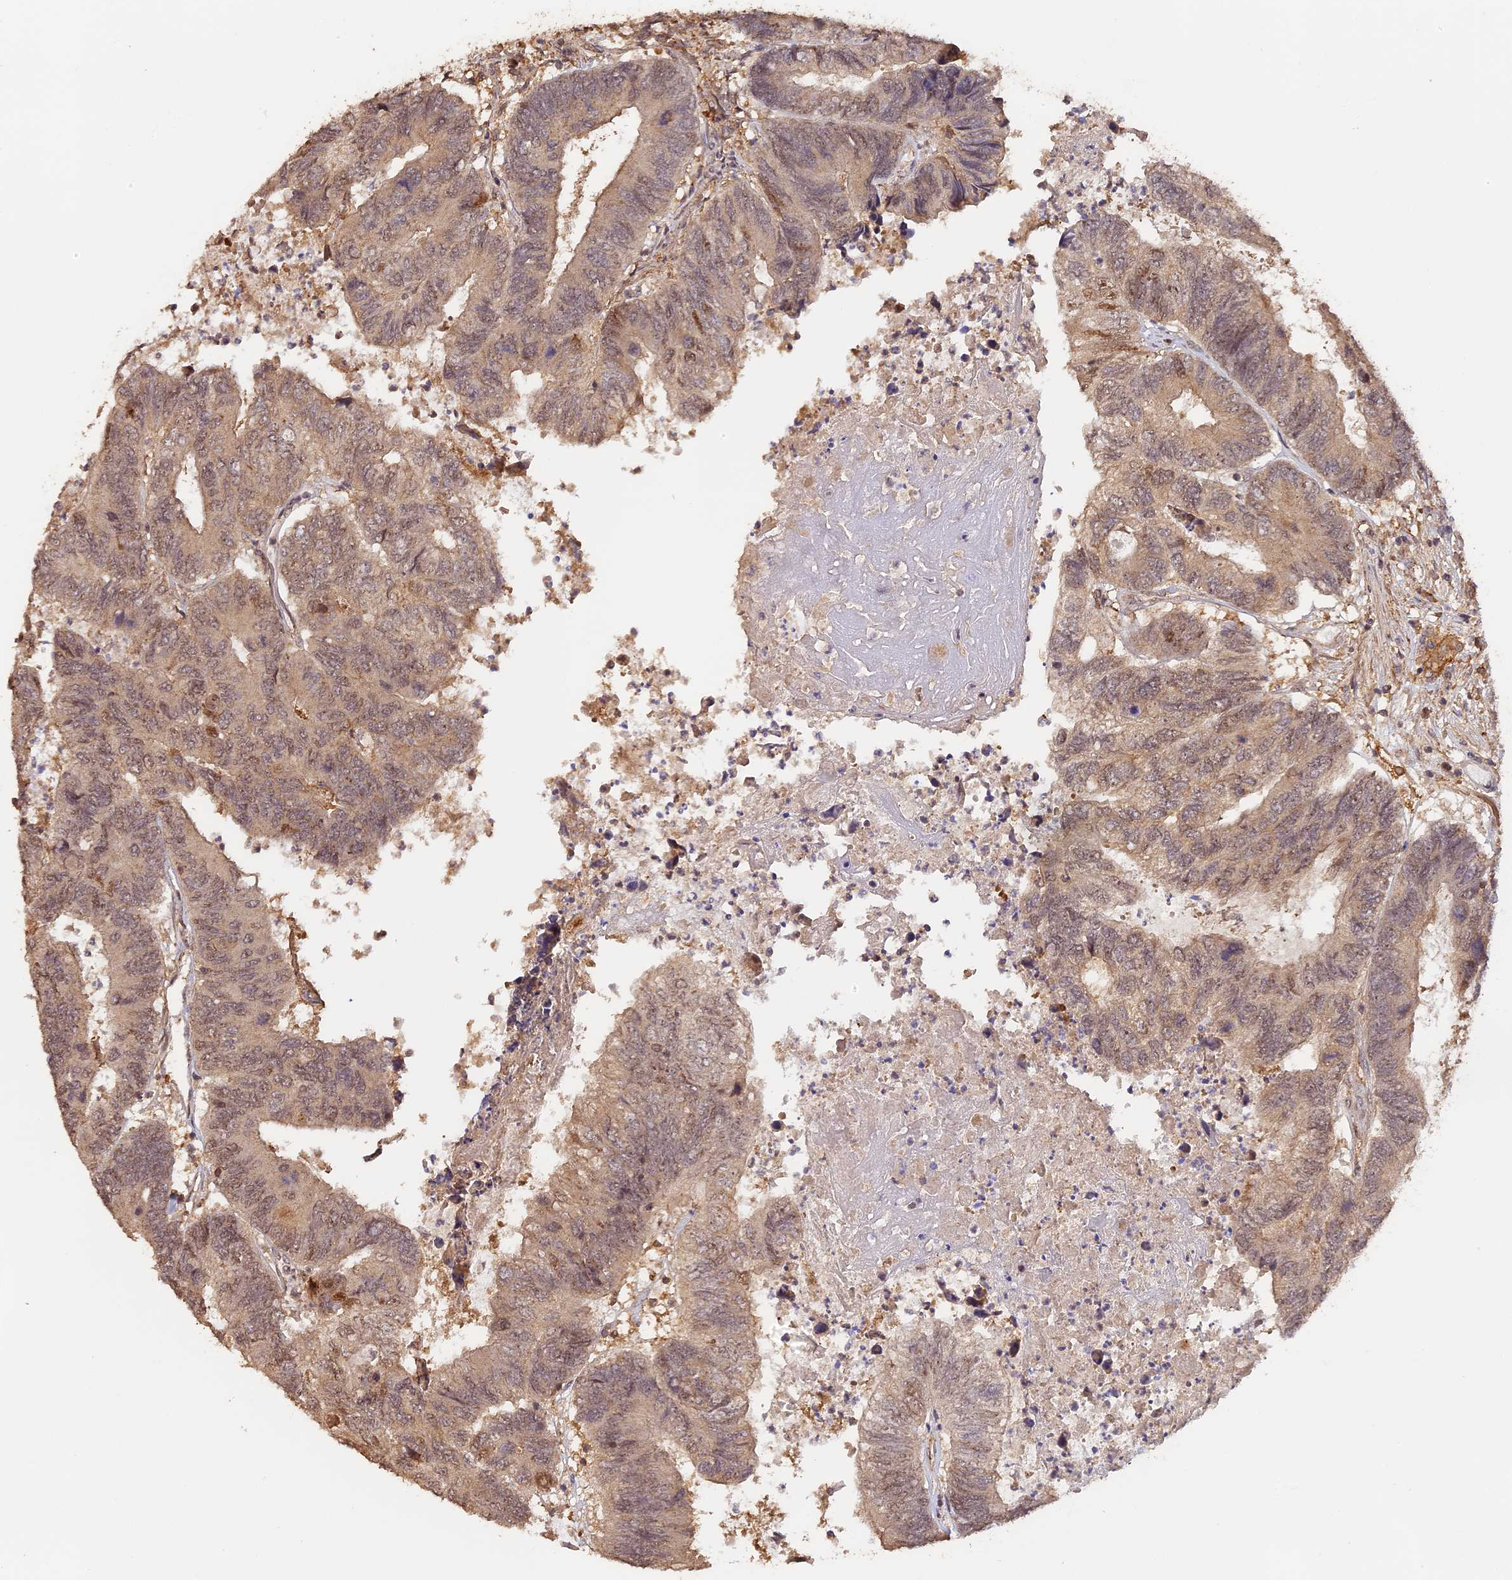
{"staining": {"intensity": "moderate", "quantity": ">75%", "location": "cytoplasmic/membranous,nuclear"}, "tissue": "colorectal cancer", "cell_type": "Tumor cells", "image_type": "cancer", "snomed": [{"axis": "morphology", "description": "Adenocarcinoma, NOS"}, {"axis": "topography", "description": "Colon"}], "caption": "Moderate cytoplasmic/membranous and nuclear expression is seen in about >75% of tumor cells in colorectal cancer. (brown staining indicates protein expression, while blue staining denotes nuclei).", "gene": "MYBL2", "patient": {"sex": "female", "age": 67}}